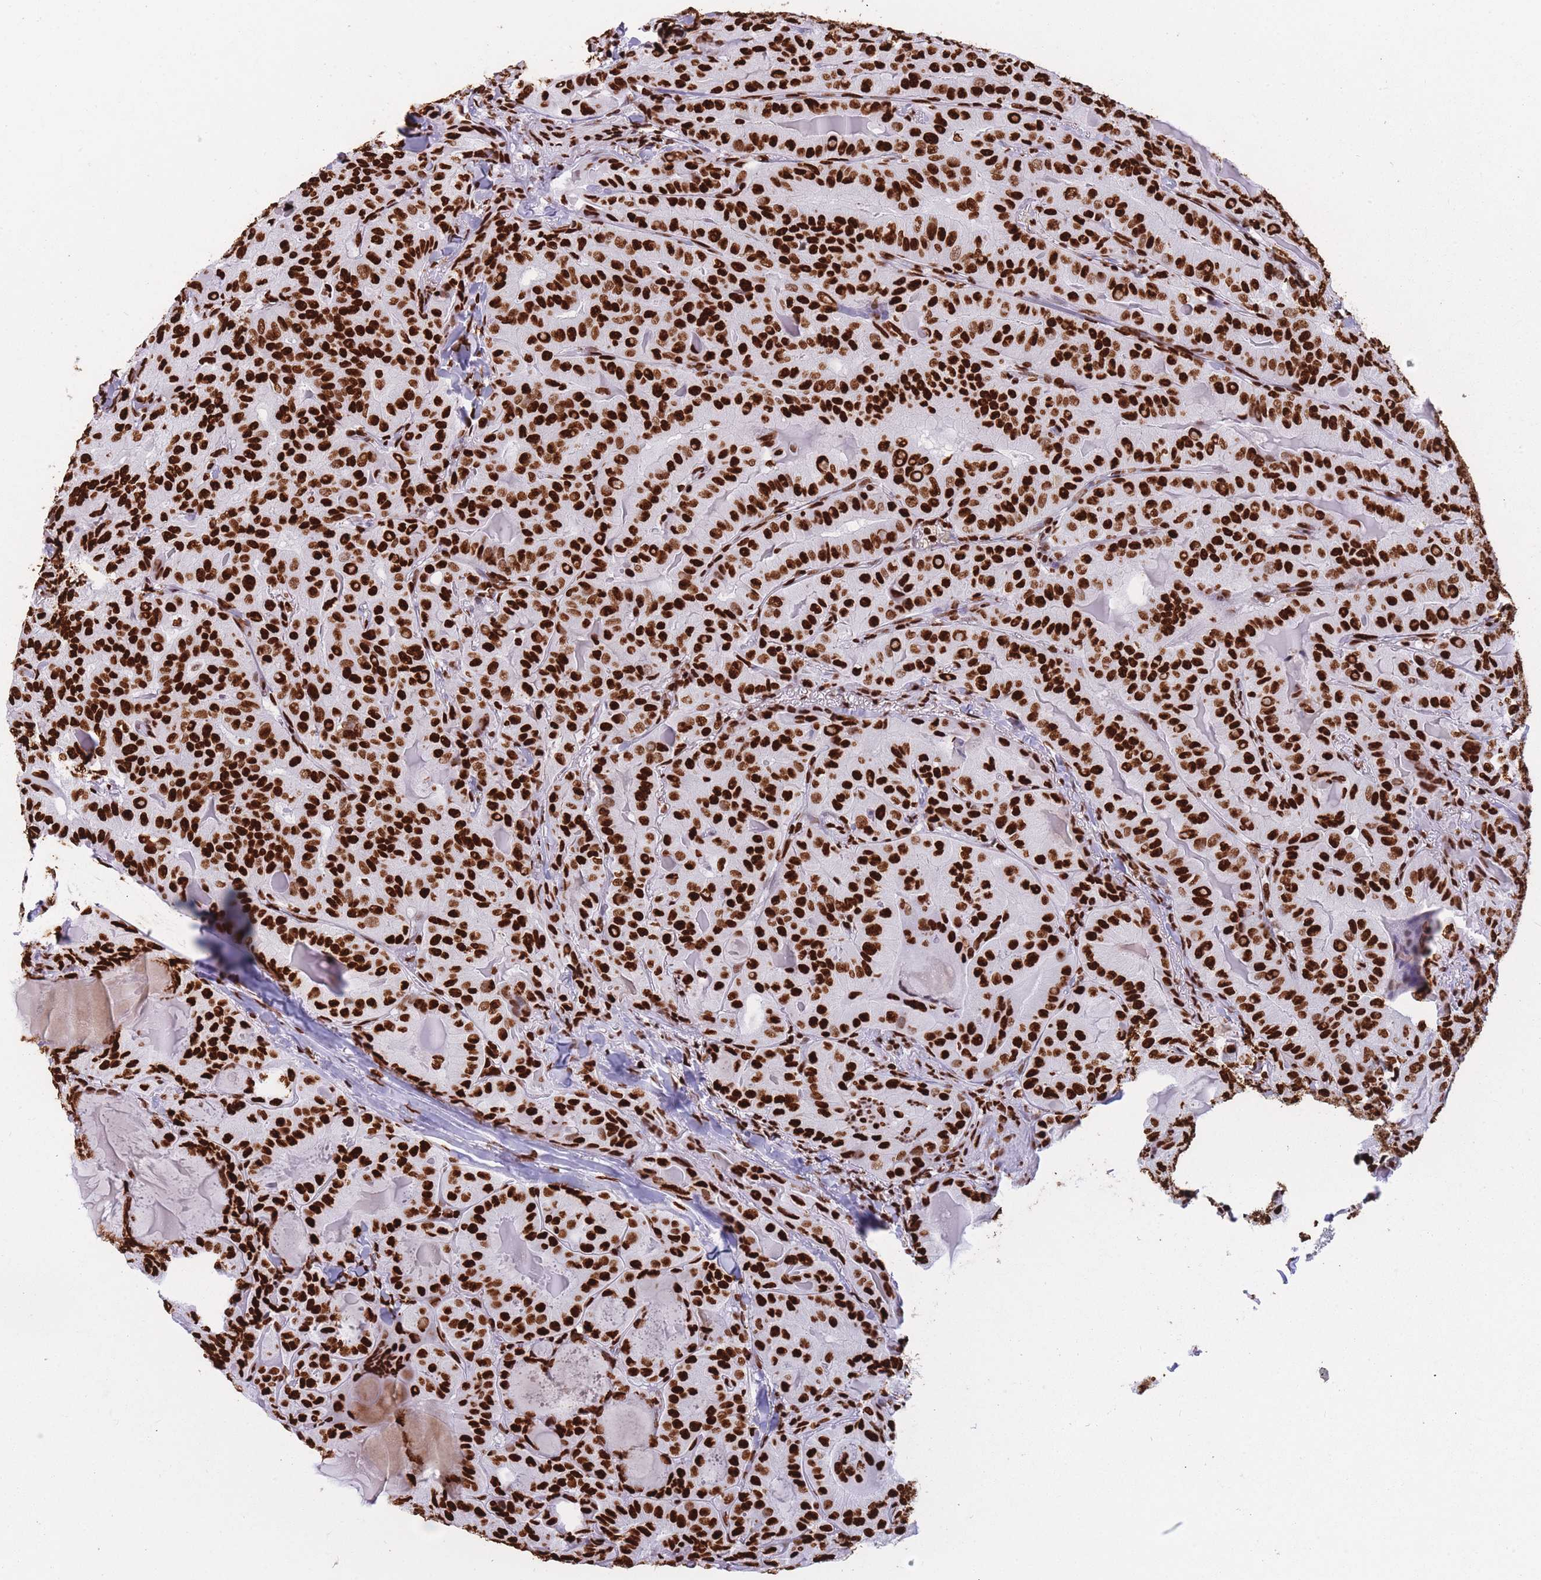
{"staining": {"intensity": "strong", "quantity": ">75%", "location": "nuclear"}, "tissue": "thyroid cancer", "cell_type": "Tumor cells", "image_type": "cancer", "snomed": [{"axis": "morphology", "description": "Papillary adenocarcinoma, NOS"}, {"axis": "topography", "description": "Thyroid gland"}], "caption": "The image reveals staining of papillary adenocarcinoma (thyroid), revealing strong nuclear protein expression (brown color) within tumor cells.", "gene": "HNRNPUL1", "patient": {"sex": "female", "age": 68}}